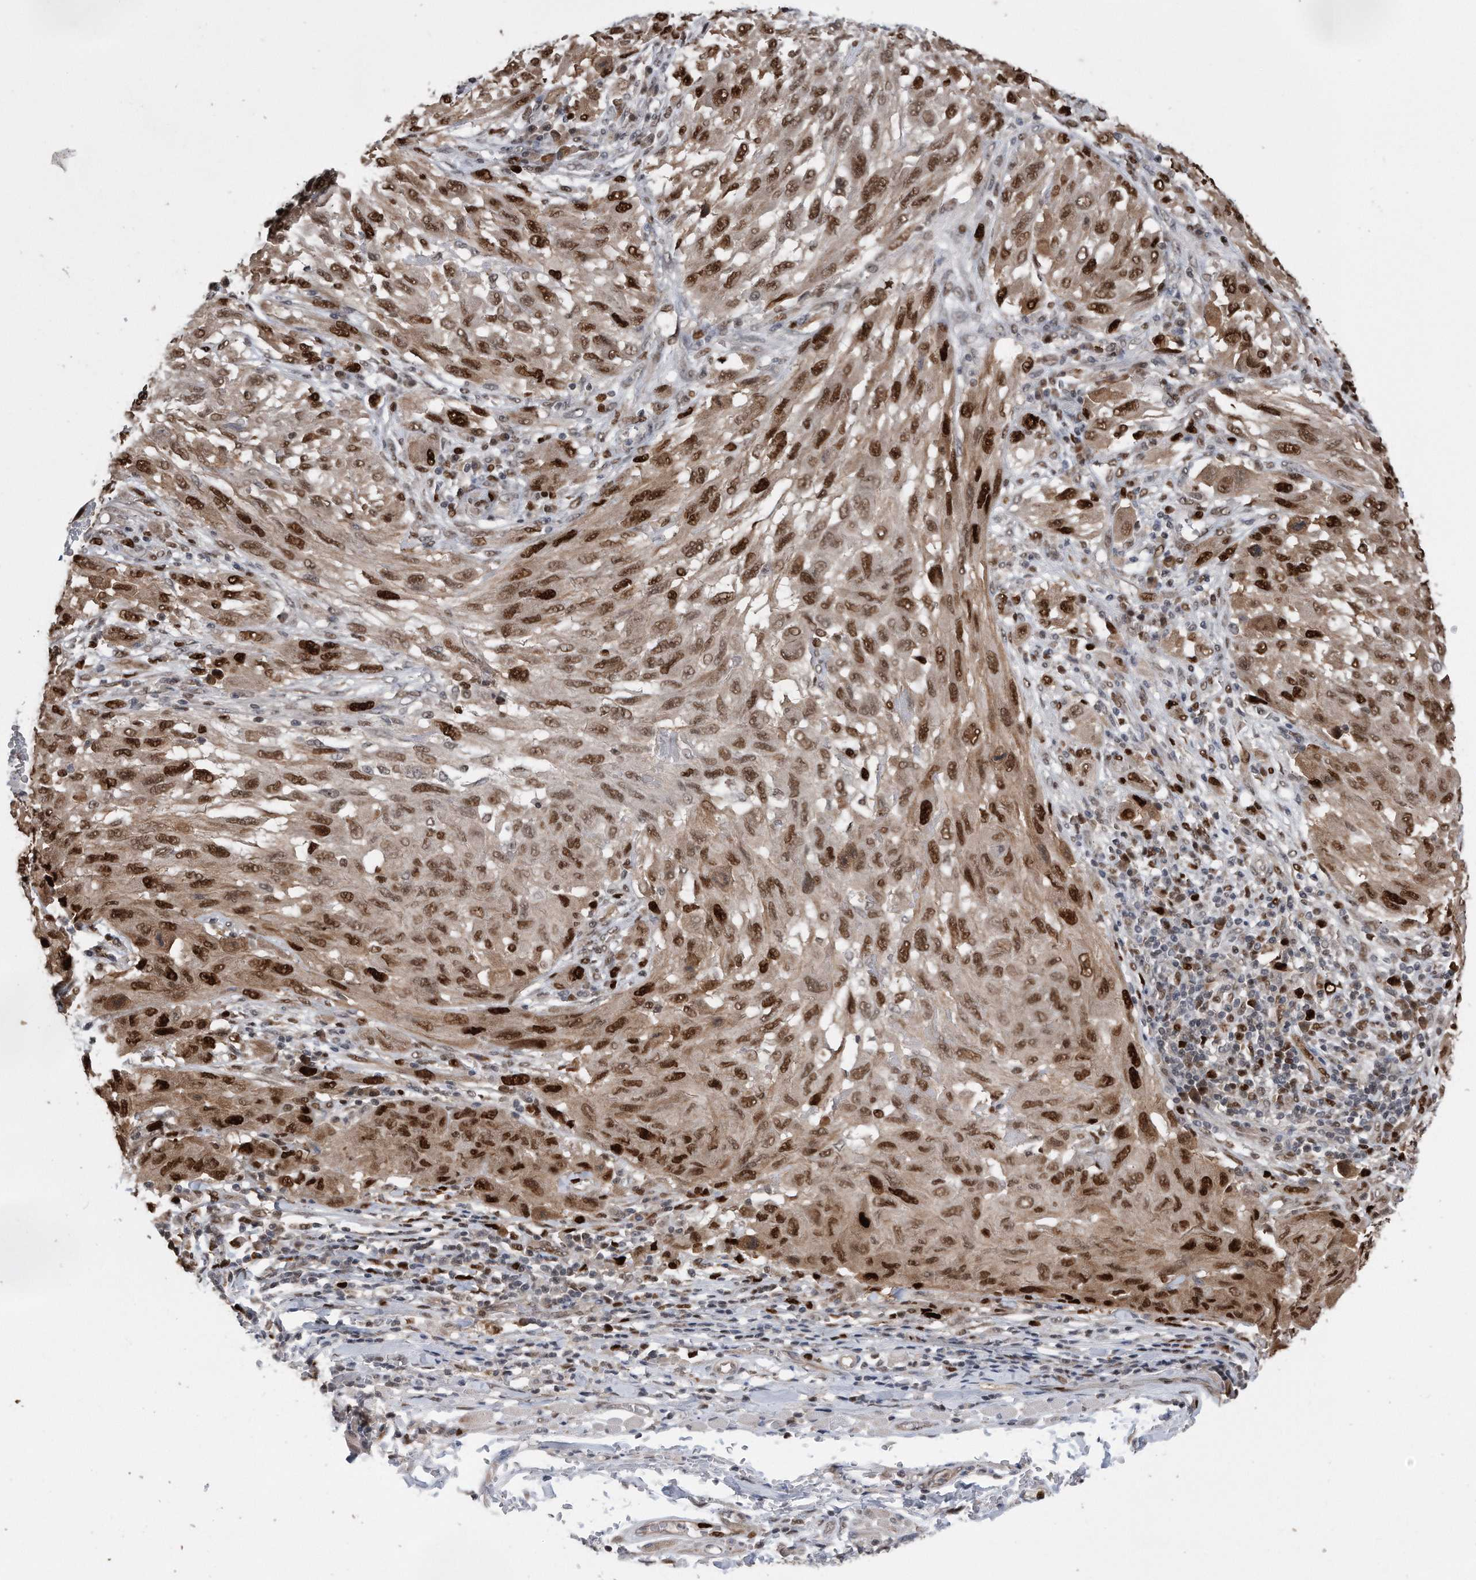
{"staining": {"intensity": "strong", "quantity": ">75%", "location": "nuclear"}, "tissue": "melanoma", "cell_type": "Tumor cells", "image_type": "cancer", "snomed": [{"axis": "morphology", "description": "Malignant melanoma, NOS"}, {"axis": "topography", "description": "Skin"}], "caption": "Strong nuclear positivity for a protein is identified in approximately >75% of tumor cells of malignant melanoma using IHC.", "gene": "PCNA", "patient": {"sex": "female", "age": 91}}